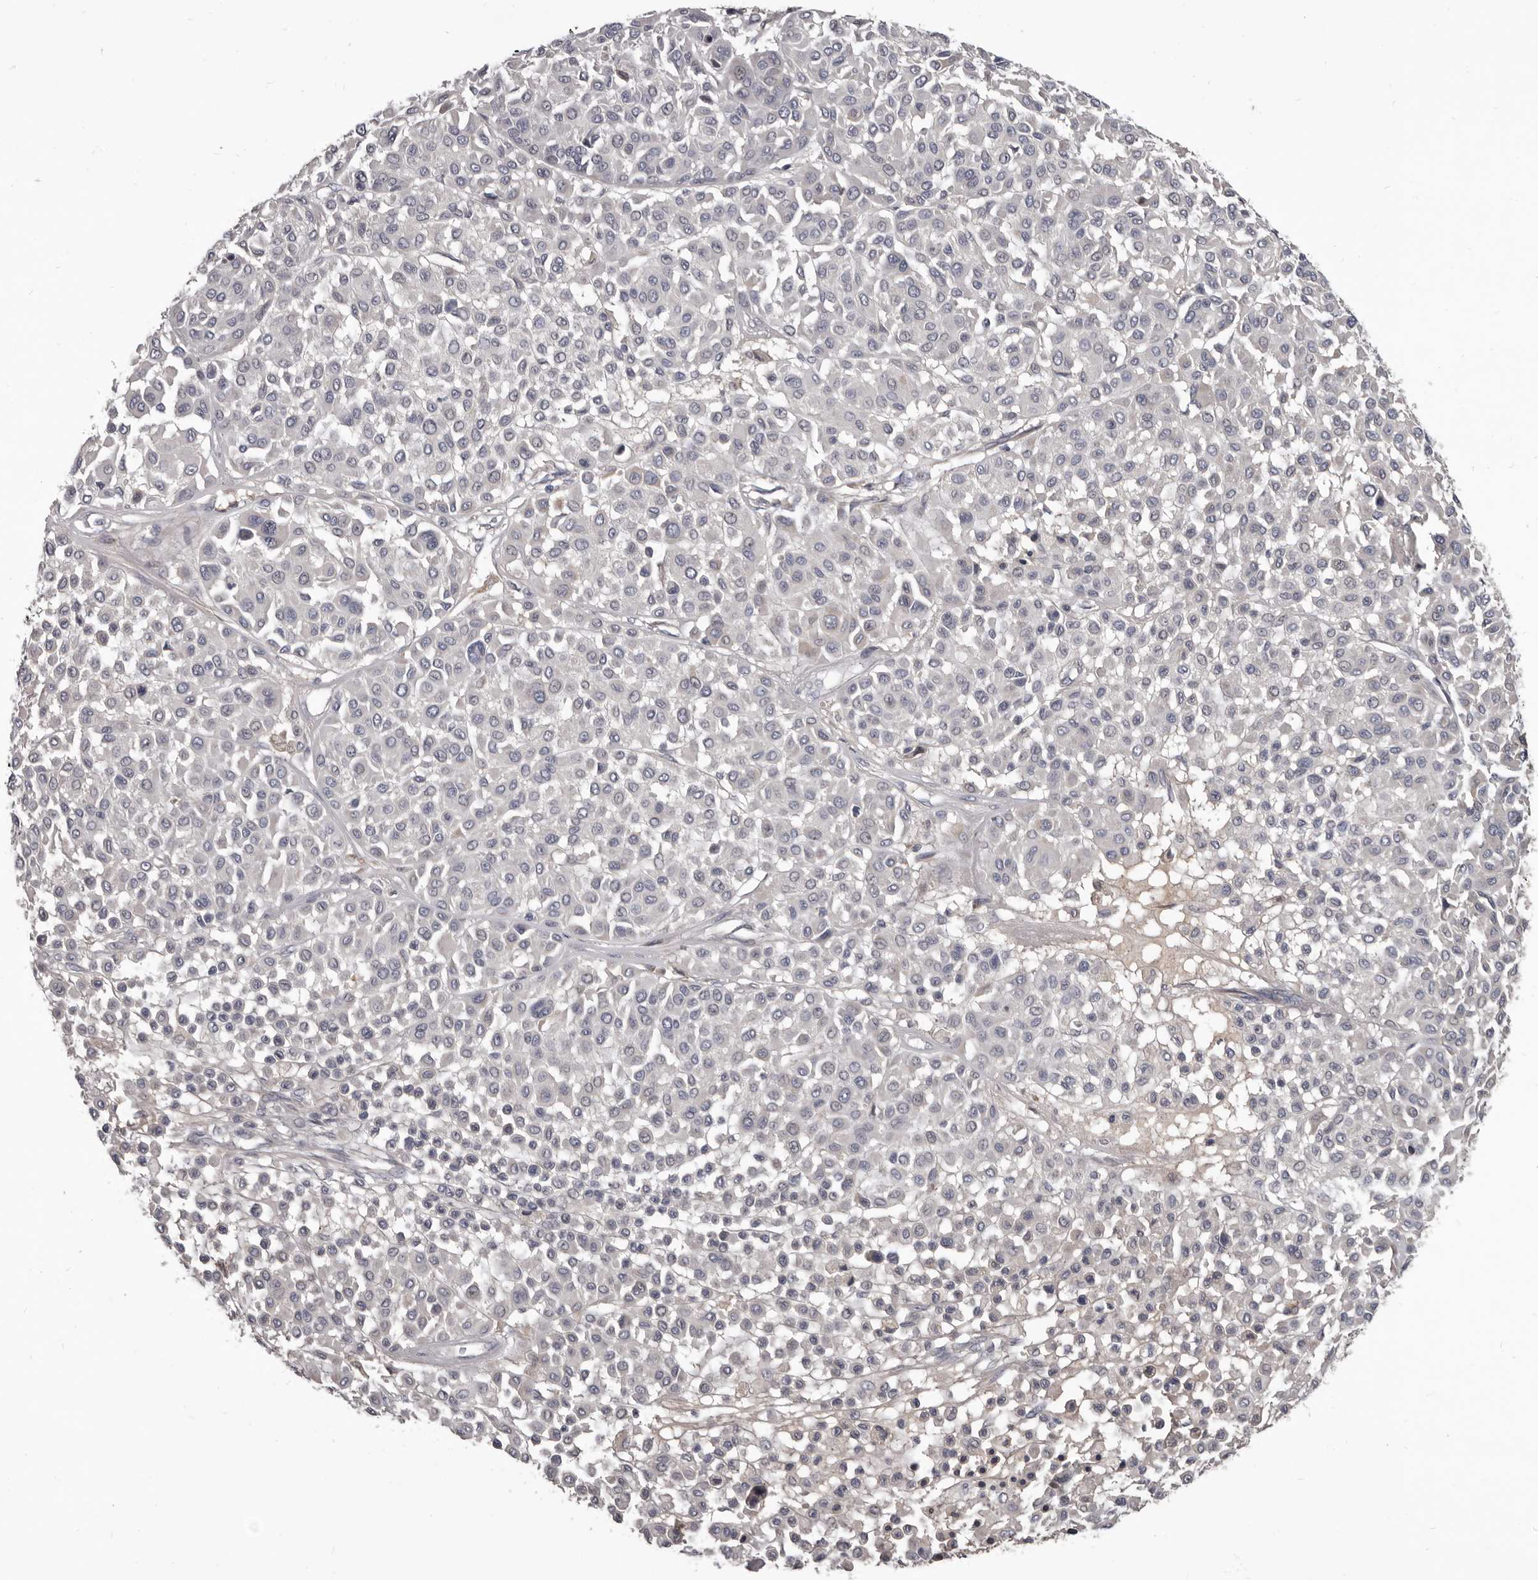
{"staining": {"intensity": "negative", "quantity": "none", "location": "none"}, "tissue": "melanoma", "cell_type": "Tumor cells", "image_type": "cancer", "snomed": [{"axis": "morphology", "description": "Malignant melanoma, Metastatic site"}, {"axis": "topography", "description": "Soft tissue"}], "caption": "Malignant melanoma (metastatic site) was stained to show a protein in brown. There is no significant staining in tumor cells. (Brightfield microscopy of DAB (3,3'-diaminobenzidine) immunohistochemistry (IHC) at high magnification).", "gene": "ALDH5A1", "patient": {"sex": "male", "age": 41}}